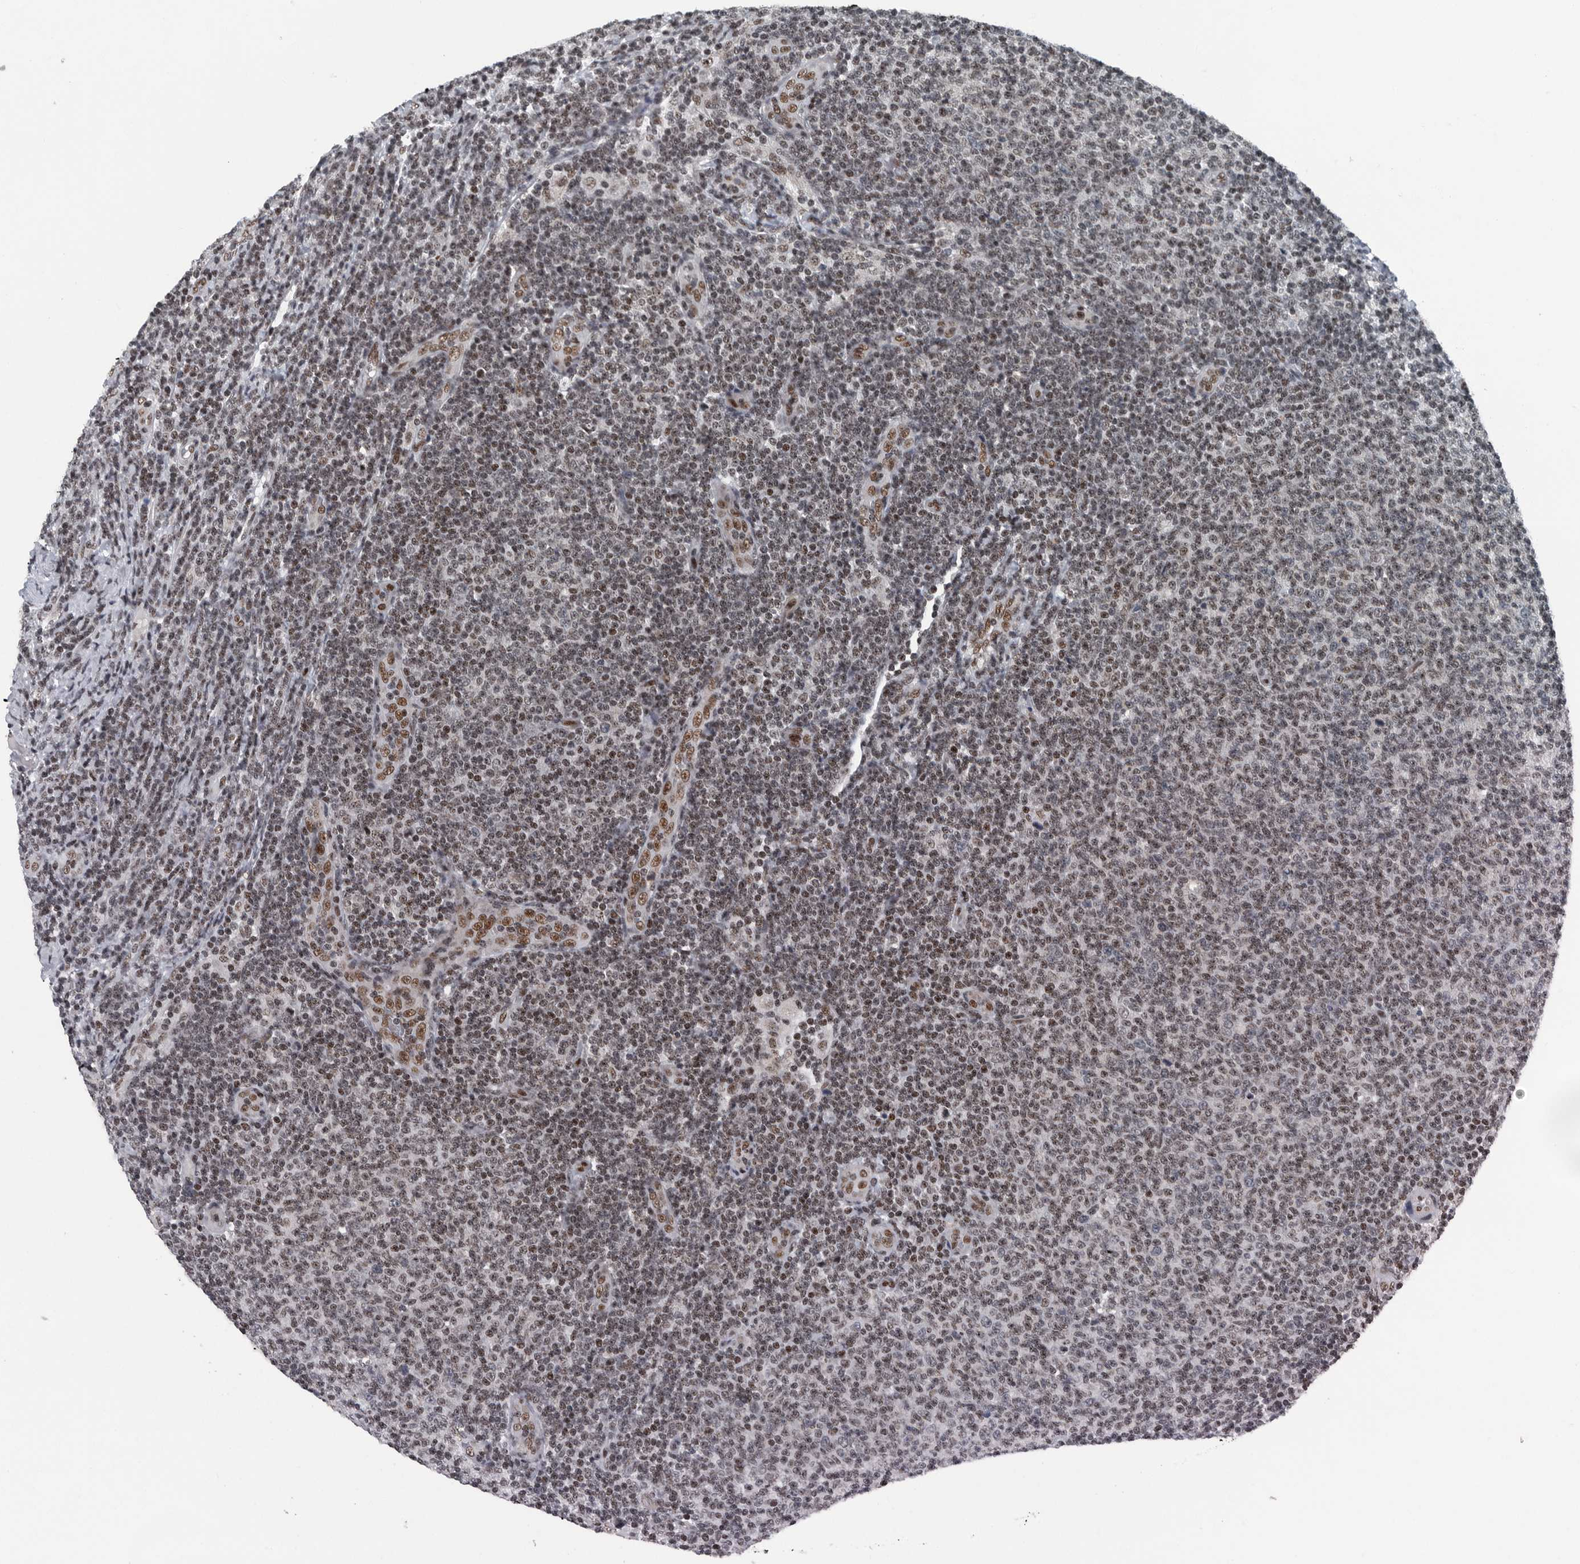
{"staining": {"intensity": "weak", "quantity": ">75%", "location": "nuclear"}, "tissue": "lymphoma", "cell_type": "Tumor cells", "image_type": "cancer", "snomed": [{"axis": "morphology", "description": "Malignant lymphoma, non-Hodgkin's type, Low grade"}, {"axis": "topography", "description": "Lymph node"}], "caption": "An immunohistochemistry micrograph of neoplastic tissue is shown. Protein staining in brown shows weak nuclear positivity in malignant lymphoma, non-Hodgkin's type (low-grade) within tumor cells. The staining was performed using DAB (3,3'-diaminobenzidine) to visualize the protein expression in brown, while the nuclei were stained in blue with hematoxylin (Magnification: 20x).", "gene": "SENP7", "patient": {"sex": "male", "age": 66}}